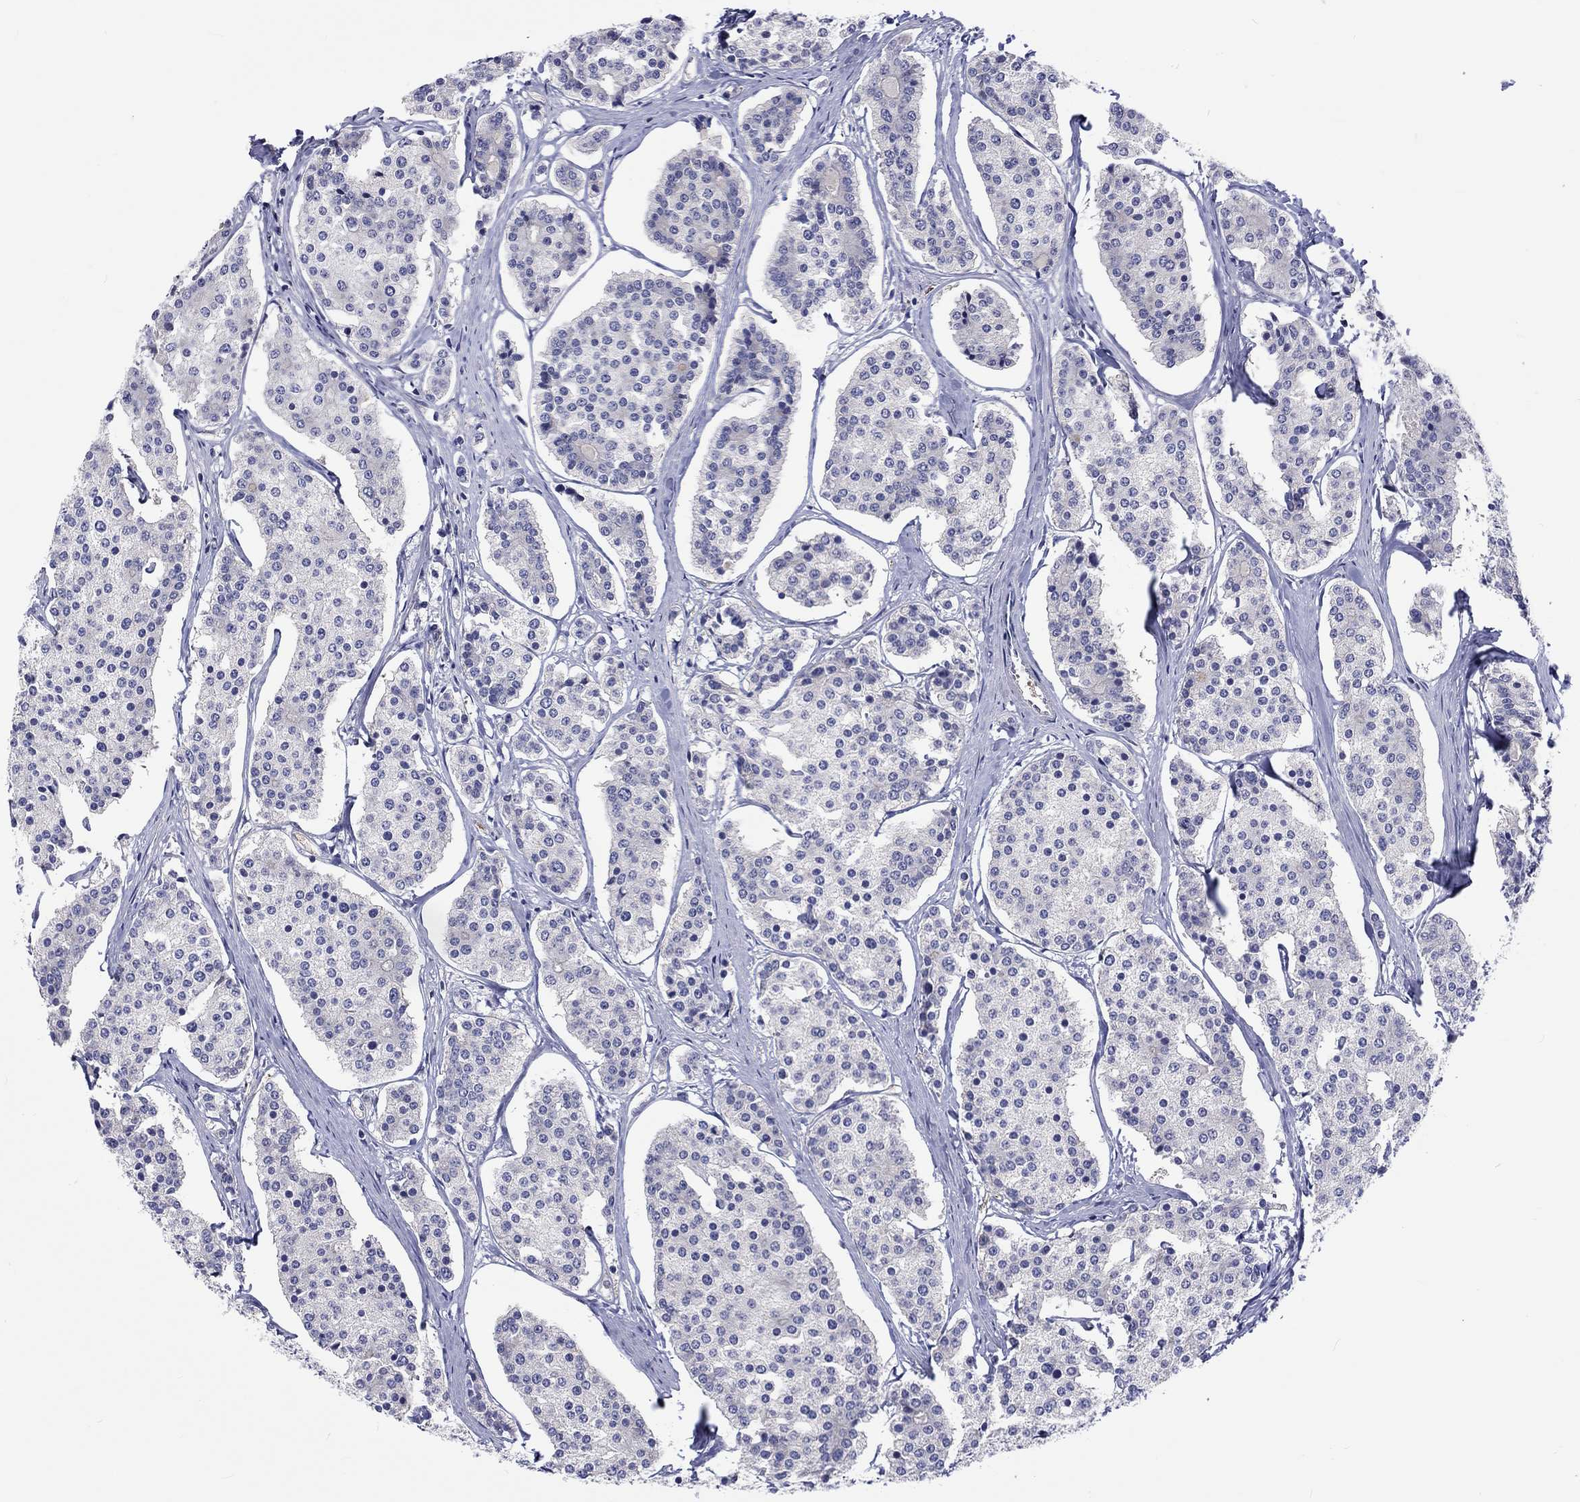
{"staining": {"intensity": "negative", "quantity": "none", "location": "none"}, "tissue": "carcinoid", "cell_type": "Tumor cells", "image_type": "cancer", "snomed": [{"axis": "morphology", "description": "Carcinoid, malignant, NOS"}, {"axis": "topography", "description": "Small intestine"}], "caption": "Tumor cells show no significant staining in carcinoid. Nuclei are stained in blue.", "gene": "ABCG4", "patient": {"sex": "female", "age": 65}}